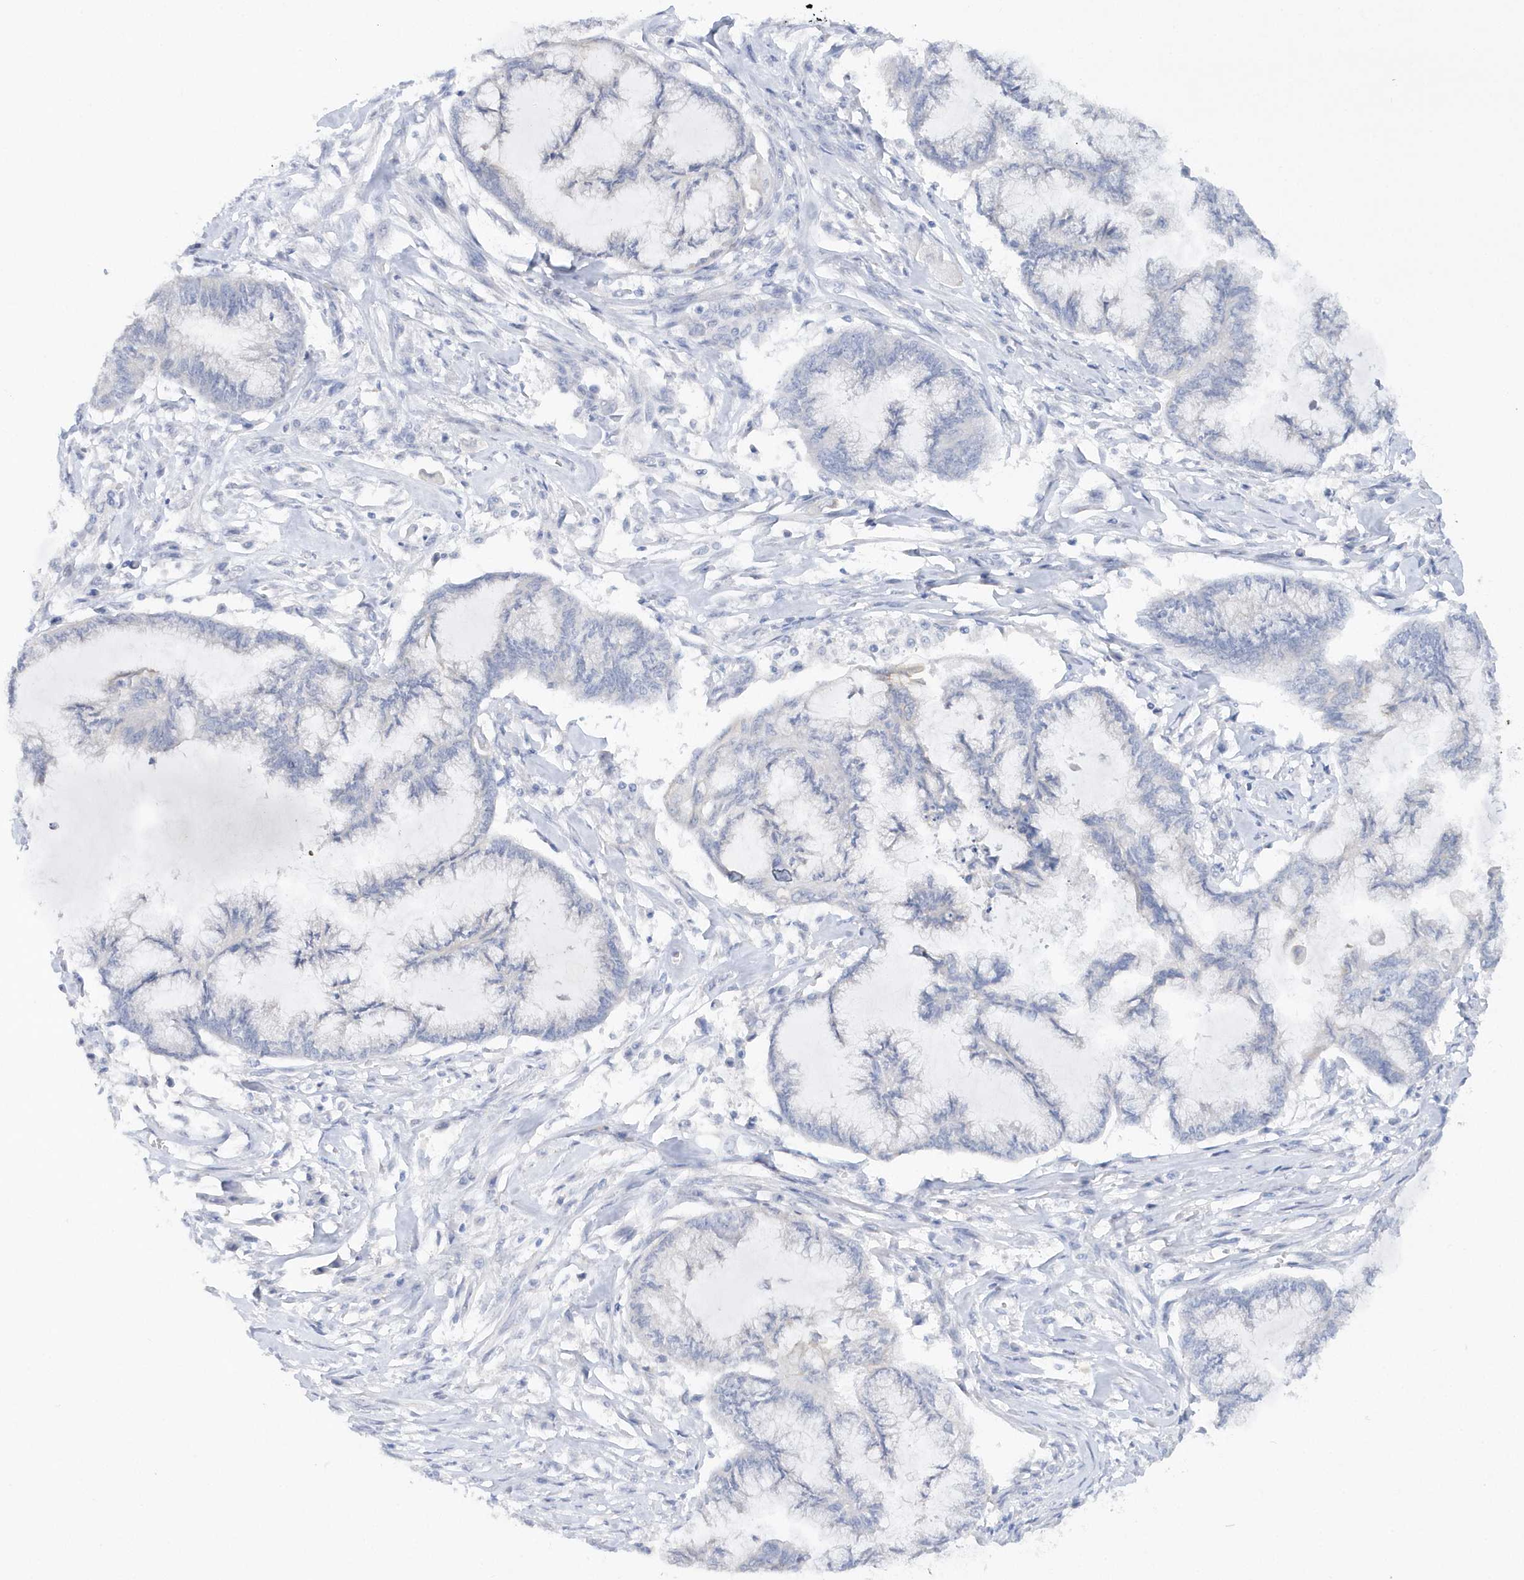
{"staining": {"intensity": "negative", "quantity": "none", "location": "none"}, "tissue": "endometrial cancer", "cell_type": "Tumor cells", "image_type": "cancer", "snomed": [{"axis": "morphology", "description": "Adenocarcinoma, NOS"}, {"axis": "topography", "description": "Endometrium"}], "caption": "An immunohistochemistry photomicrograph of endometrial cancer is shown. There is no staining in tumor cells of endometrial cancer.", "gene": "RPE", "patient": {"sex": "female", "age": 86}}